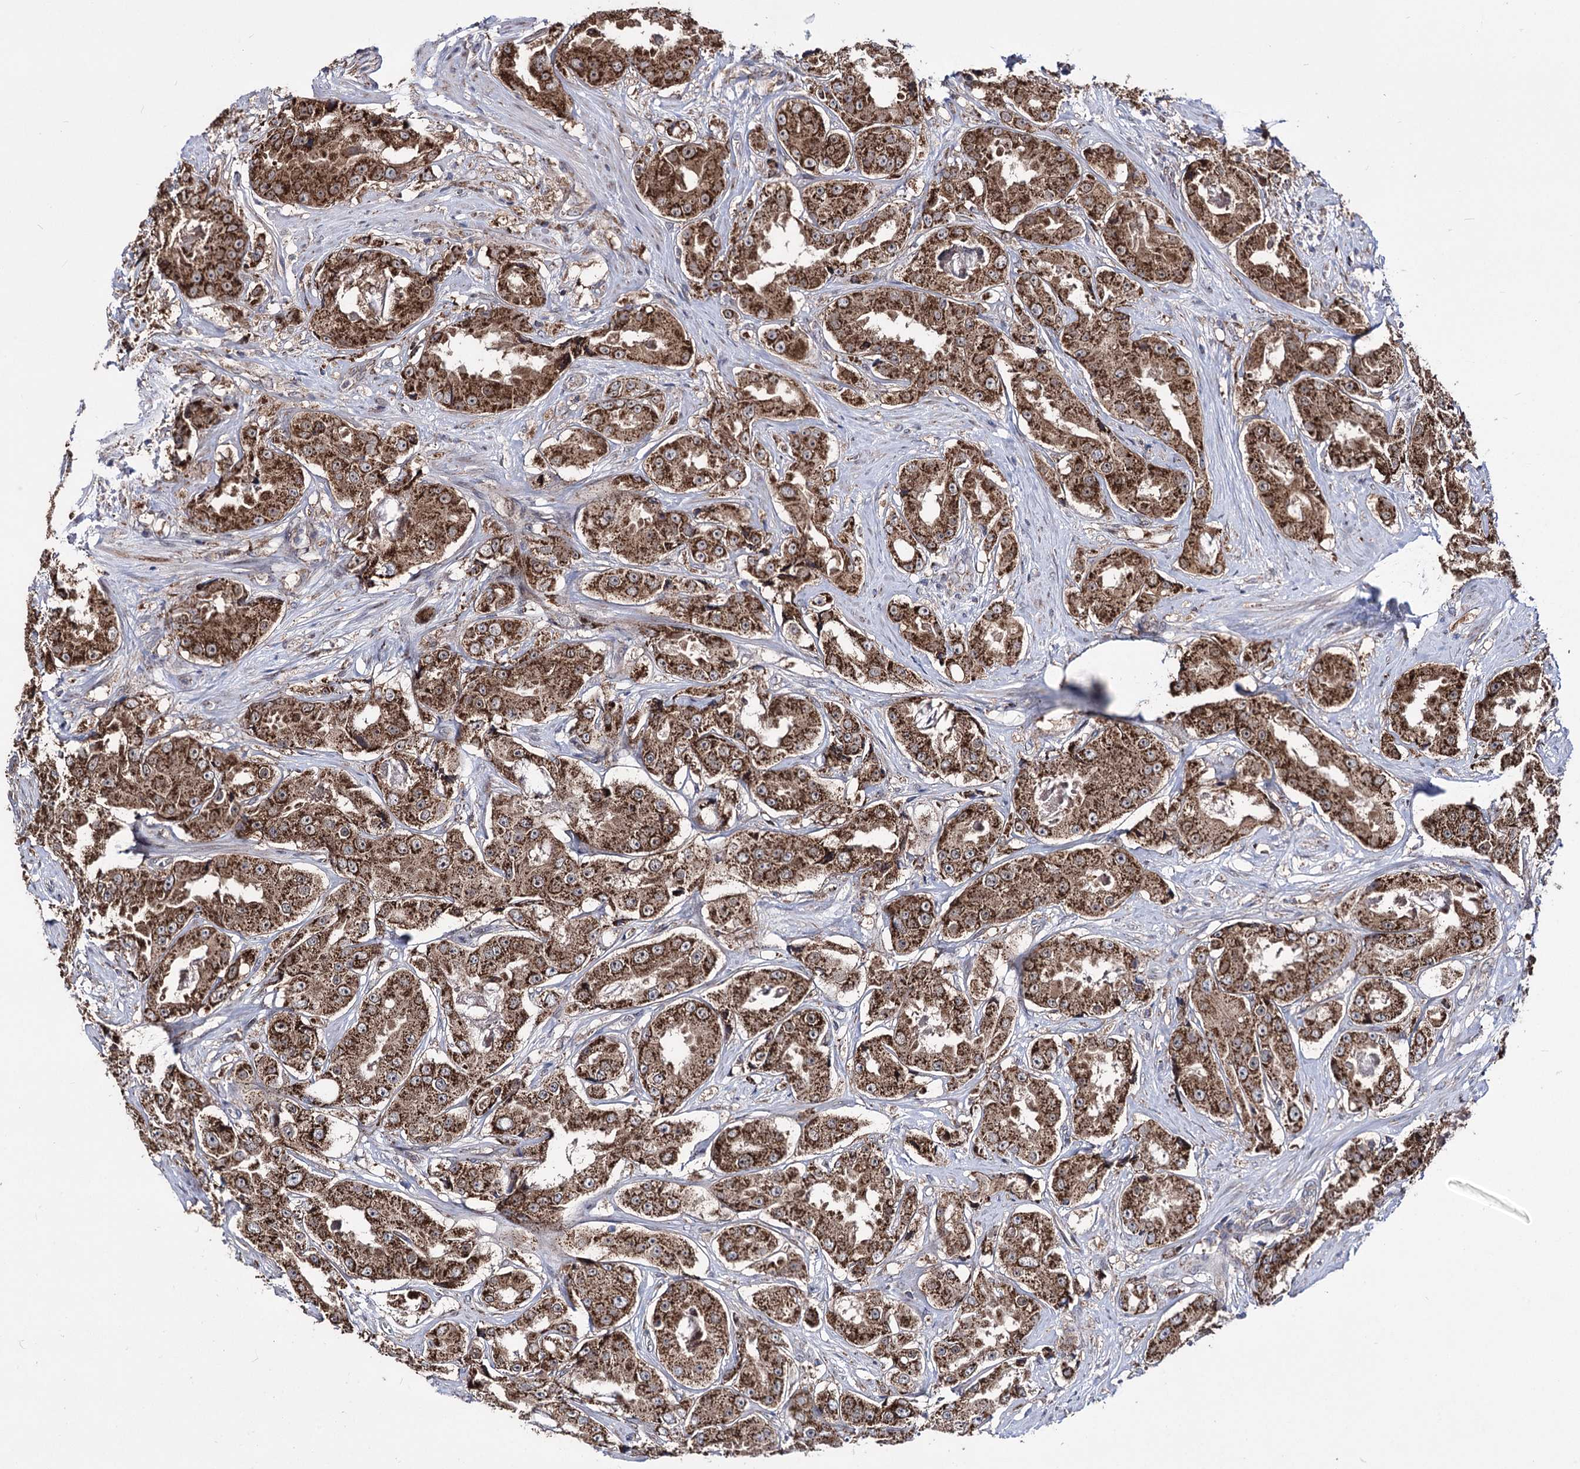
{"staining": {"intensity": "strong", "quantity": ">75%", "location": "cytoplasmic/membranous"}, "tissue": "prostate cancer", "cell_type": "Tumor cells", "image_type": "cancer", "snomed": [{"axis": "morphology", "description": "Adenocarcinoma, High grade"}, {"axis": "topography", "description": "Prostate"}], "caption": "High-magnification brightfield microscopy of adenocarcinoma (high-grade) (prostate) stained with DAB (3,3'-diaminobenzidine) (brown) and counterstained with hematoxylin (blue). tumor cells exhibit strong cytoplasmic/membranous staining is identified in about>75% of cells. (DAB IHC with brightfield microscopy, high magnification).", "gene": "CREB3L4", "patient": {"sex": "male", "age": 73}}